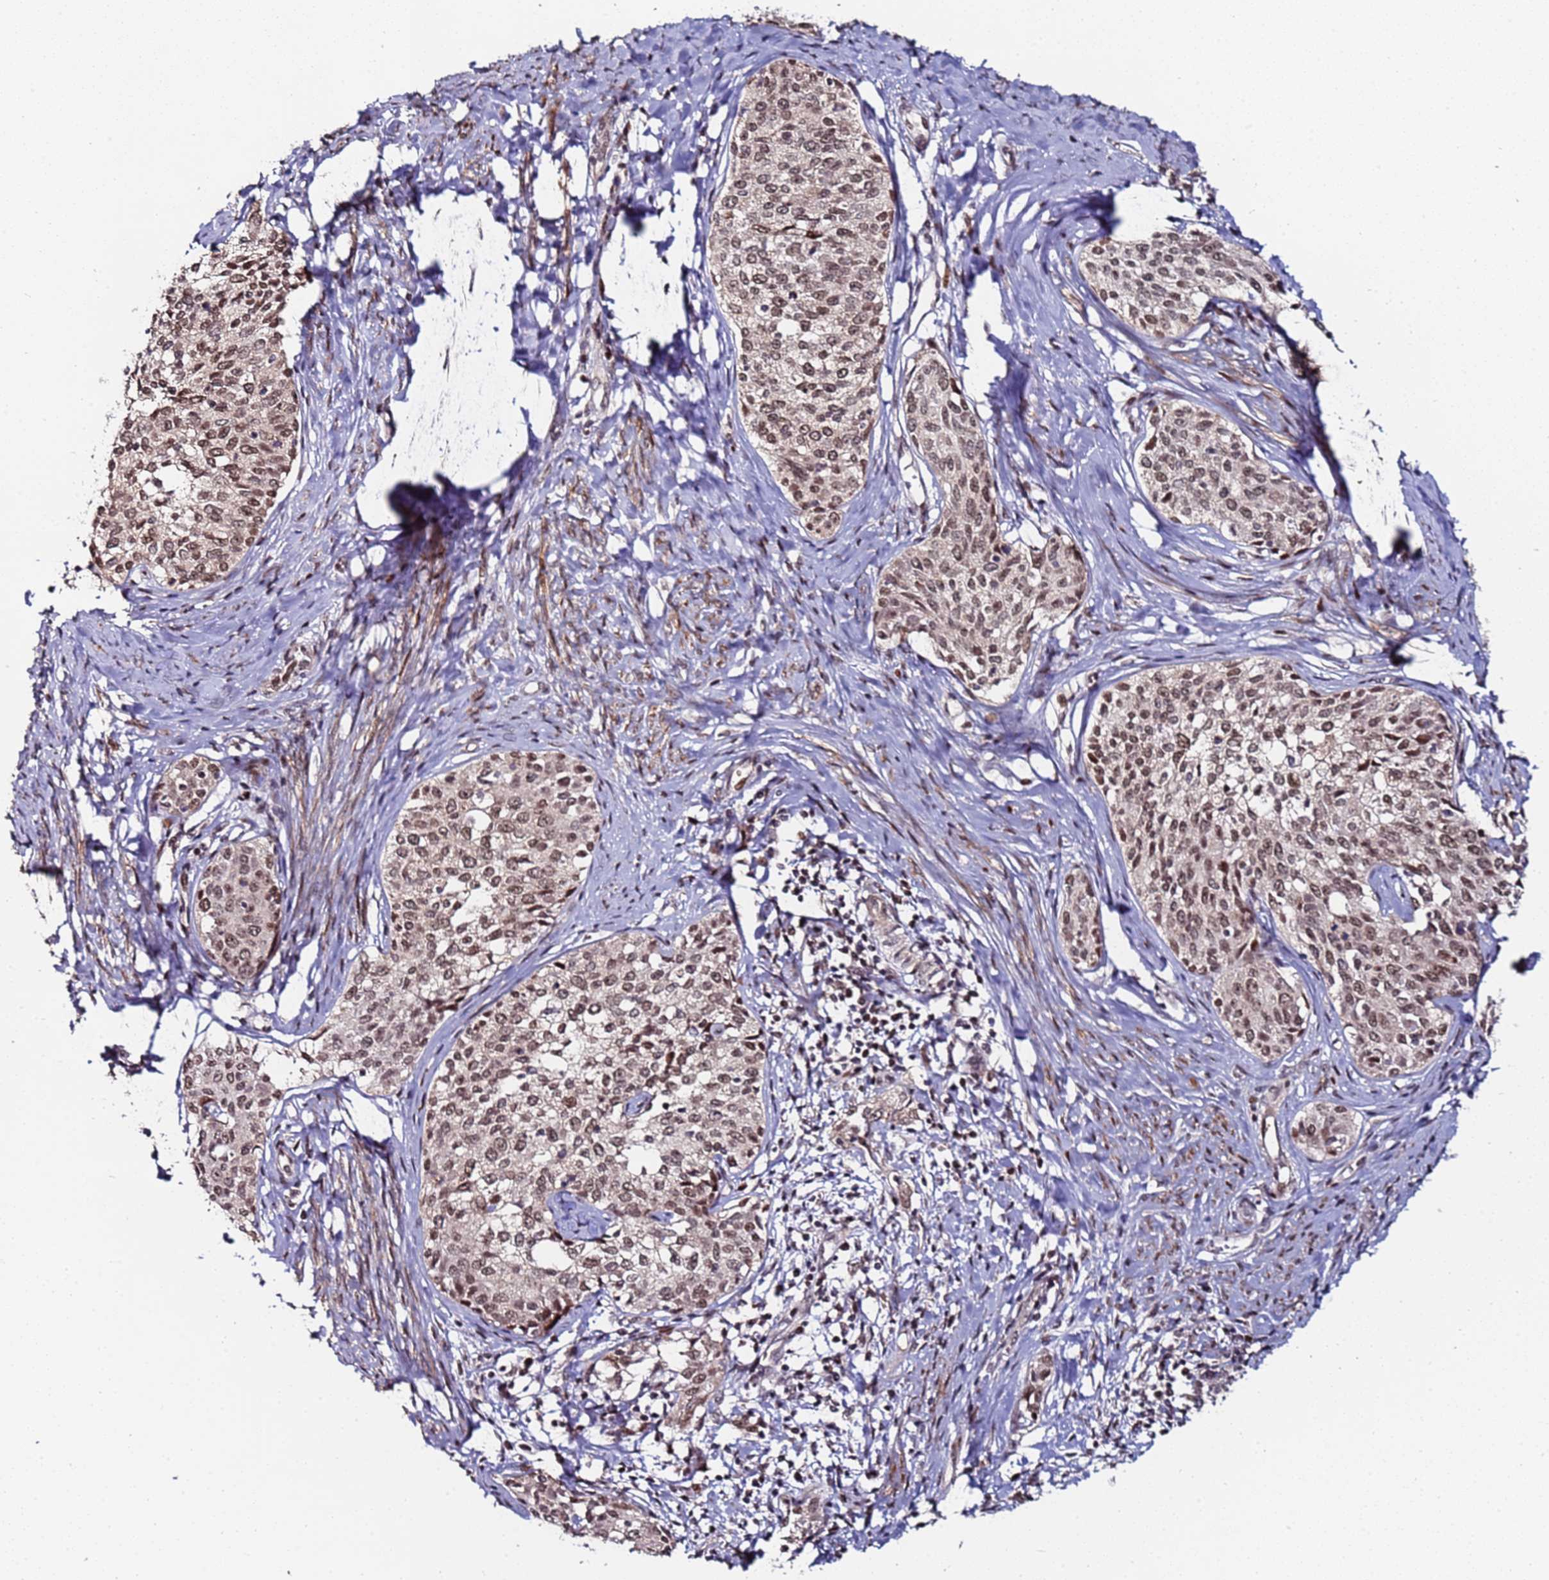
{"staining": {"intensity": "moderate", "quantity": ">75%", "location": "nuclear"}, "tissue": "cervical cancer", "cell_type": "Tumor cells", "image_type": "cancer", "snomed": [{"axis": "morphology", "description": "Squamous cell carcinoma, NOS"}, {"axis": "morphology", "description": "Adenocarcinoma, NOS"}, {"axis": "topography", "description": "Cervix"}], "caption": "Tumor cells display moderate nuclear expression in approximately >75% of cells in cervical cancer. The staining was performed using DAB, with brown indicating positive protein expression. Nuclei are stained blue with hematoxylin.", "gene": "PPM1H", "patient": {"sex": "female", "age": 52}}